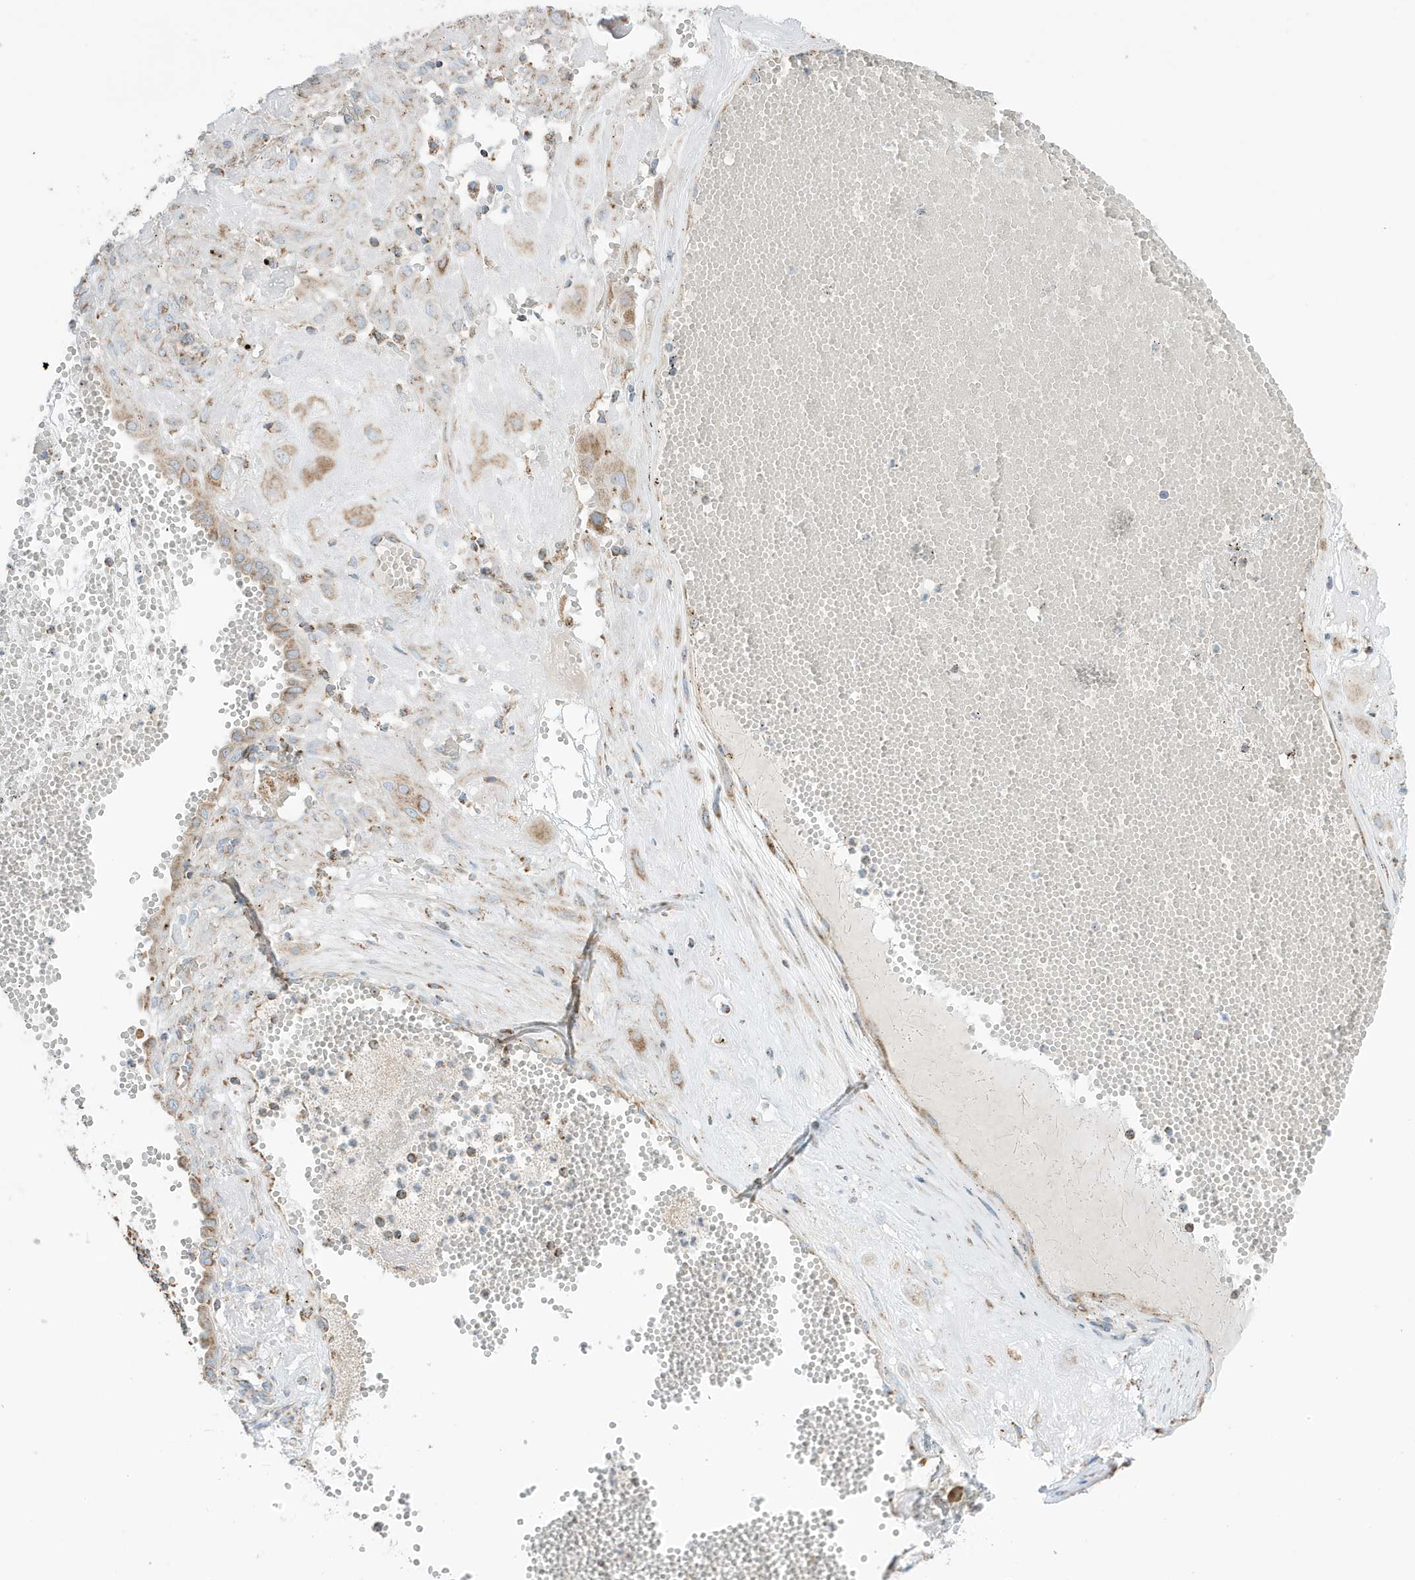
{"staining": {"intensity": "weak", "quantity": ">75%", "location": "cytoplasmic/membranous"}, "tissue": "cervical cancer", "cell_type": "Tumor cells", "image_type": "cancer", "snomed": [{"axis": "morphology", "description": "Squamous cell carcinoma, NOS"}, {"axis": "topography", "description": "Cervix"}], "caption": "DAB immunohistochemical staining of human cervical cancer (squamous cell carcinoma) exhibits weak cytoplasmic/membranous protein positivity in about >75% of tumor cells. (DAB IHC with brightfield microscopy, high magnification).", "gene": "ATP5ME", "patient": {"sex": "female", "age": 34}}